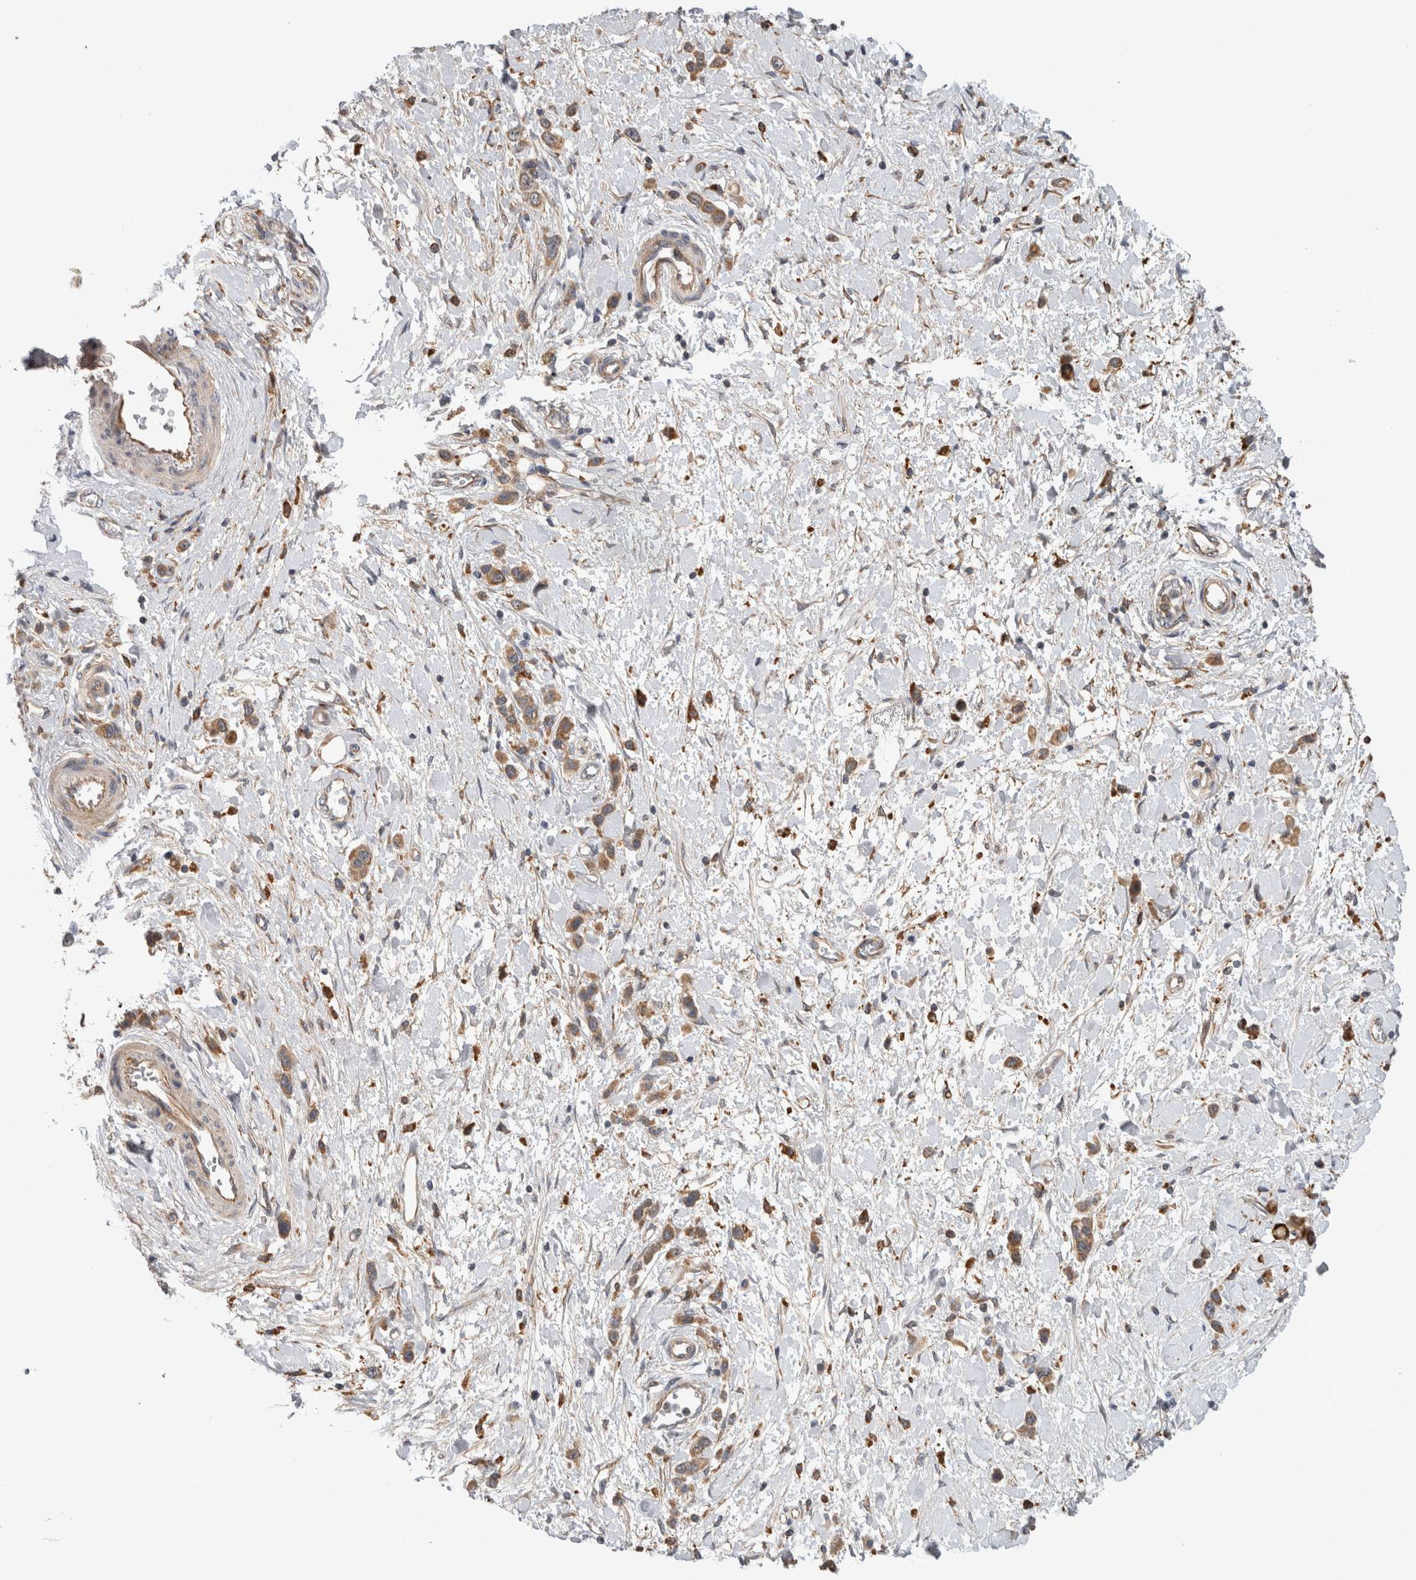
{"staining": {"intensity": "moderate", "quantity": ">75%", "location": "cytoplasmic/membranous"}, "tissue": "stomach cancer", "cell_type": "Tumor cells", "image_type": "cancer", "snomed": [{"axis": "morphology", "description": "Adenocarcinoma, NOS"}, {"axis": "topography", "description": "Stomach"}], "caption": "Brown immunohistochemical staining in human adenocarcinoma (stomach) reveals moderate cytoplasmic/membranous staining in about >75% of tumor cells. (DAB (3,3'-diaminobenzidine) IHC, brown staining for protein, blue staining for nuclei).", "gene": "ADGRL3", "patient": {"sex": "female", "age": 65}}